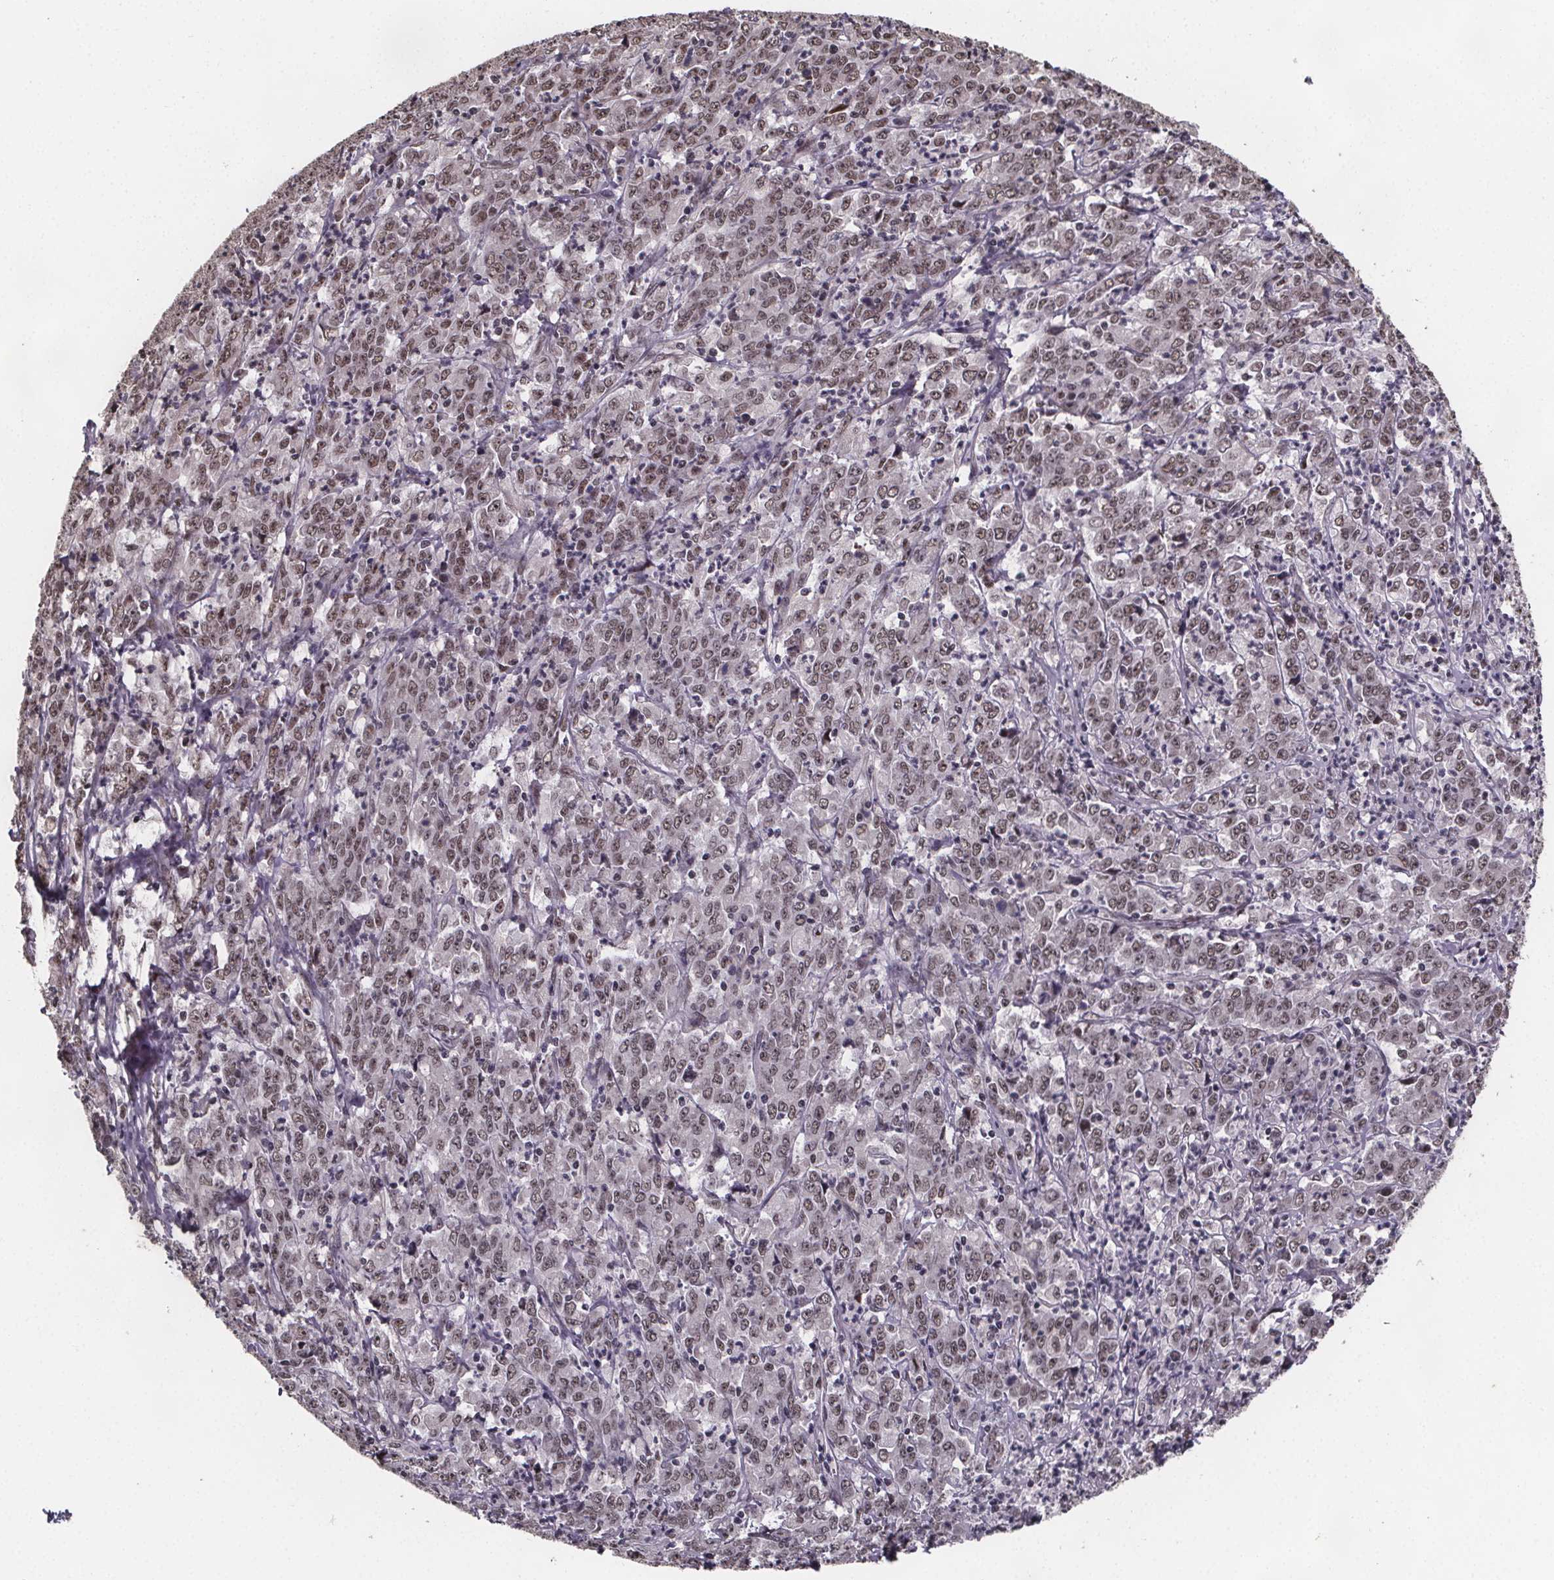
{"staining": {"intensity": "moderate", "quantity": ">75%", "location": "nuclear"}, "tissue": "stomach cancer", "cell_type": "Tumor cells", "image_type": "cancer", "snomed": [{"axis": "morphology", "description": "Adenocarcinoma, NOS"}, {"axis": "topography", "description": "Stomach, lower"}], "caption": "IHC (DAB (3,3'-diaminobenzidine)) staining of human stomach adenocarcinoma displays moderate nuclear protein positivity in about >75% of tumor cells. (brown staining indicates protein expression, while blue staining denotes nuclei).", "gene": "U2SURP", "patient": {"sex": "female", "age": 71}}